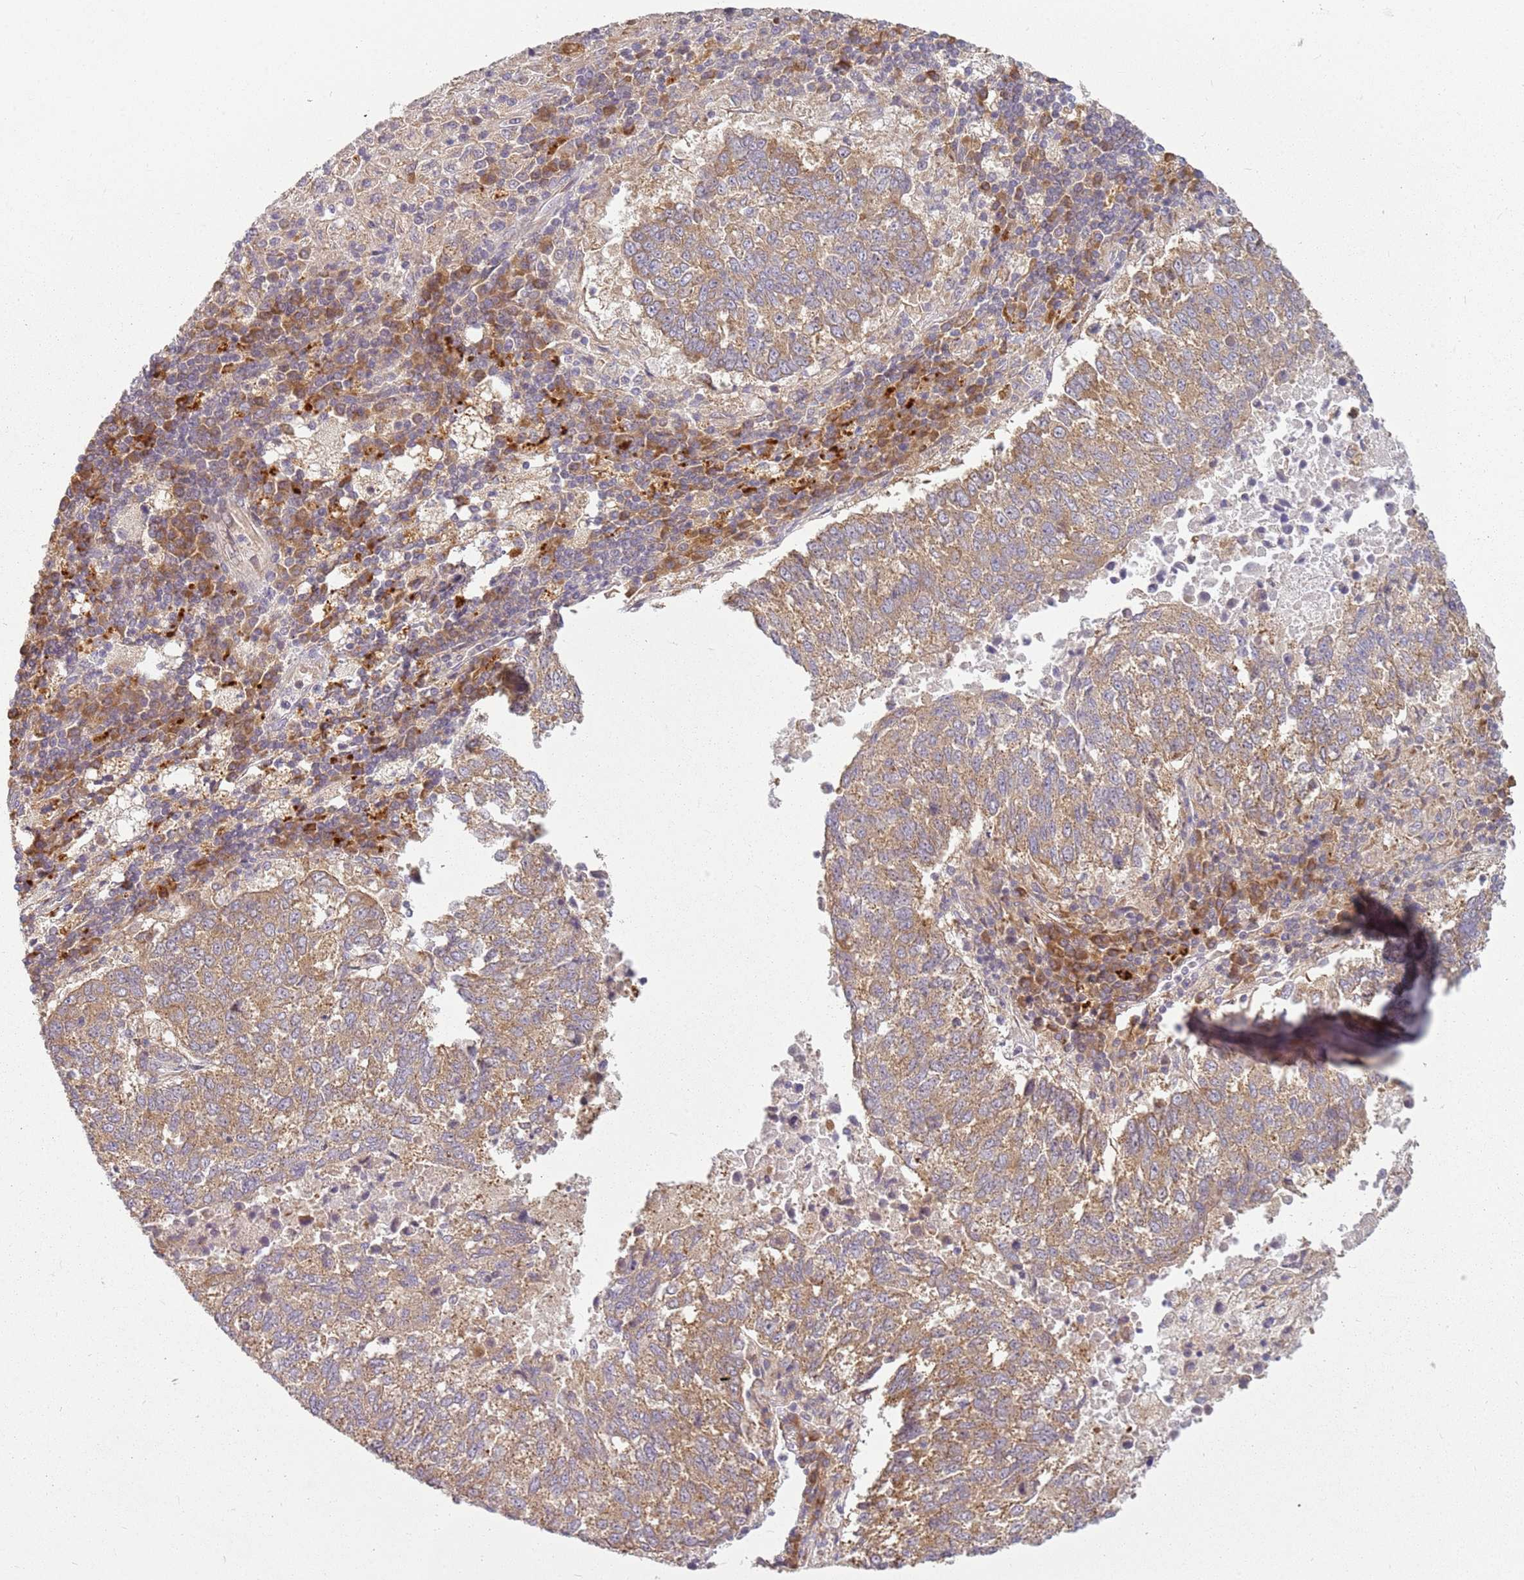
{"staining": {"intensity": "moderate", "quantity": ">75%", "location": "cytoplasmic/membranous"}, "tissue": "lung cancer", "cell_type": "Tumor cells", "image_type": "cancer", "snomed": [{"axis": "morphology", "description": "Squamous cell carcinoma, NOS"}, {"axis": "topography", "description": "Lung"}], "caption": "Immunohistochemistry (IHC) (DAB (3,3'-diaminobenzidine)) staining of human lung cancer exhibits moderate cytoplasmic/membranous protein positivity in about >75% of tumor cells. Immunohistochemistry stains the protein of interest in brown and the nuclei are stained blue.", "gene": "RPS28", "patient": {"sex": "male", "age": 73}}